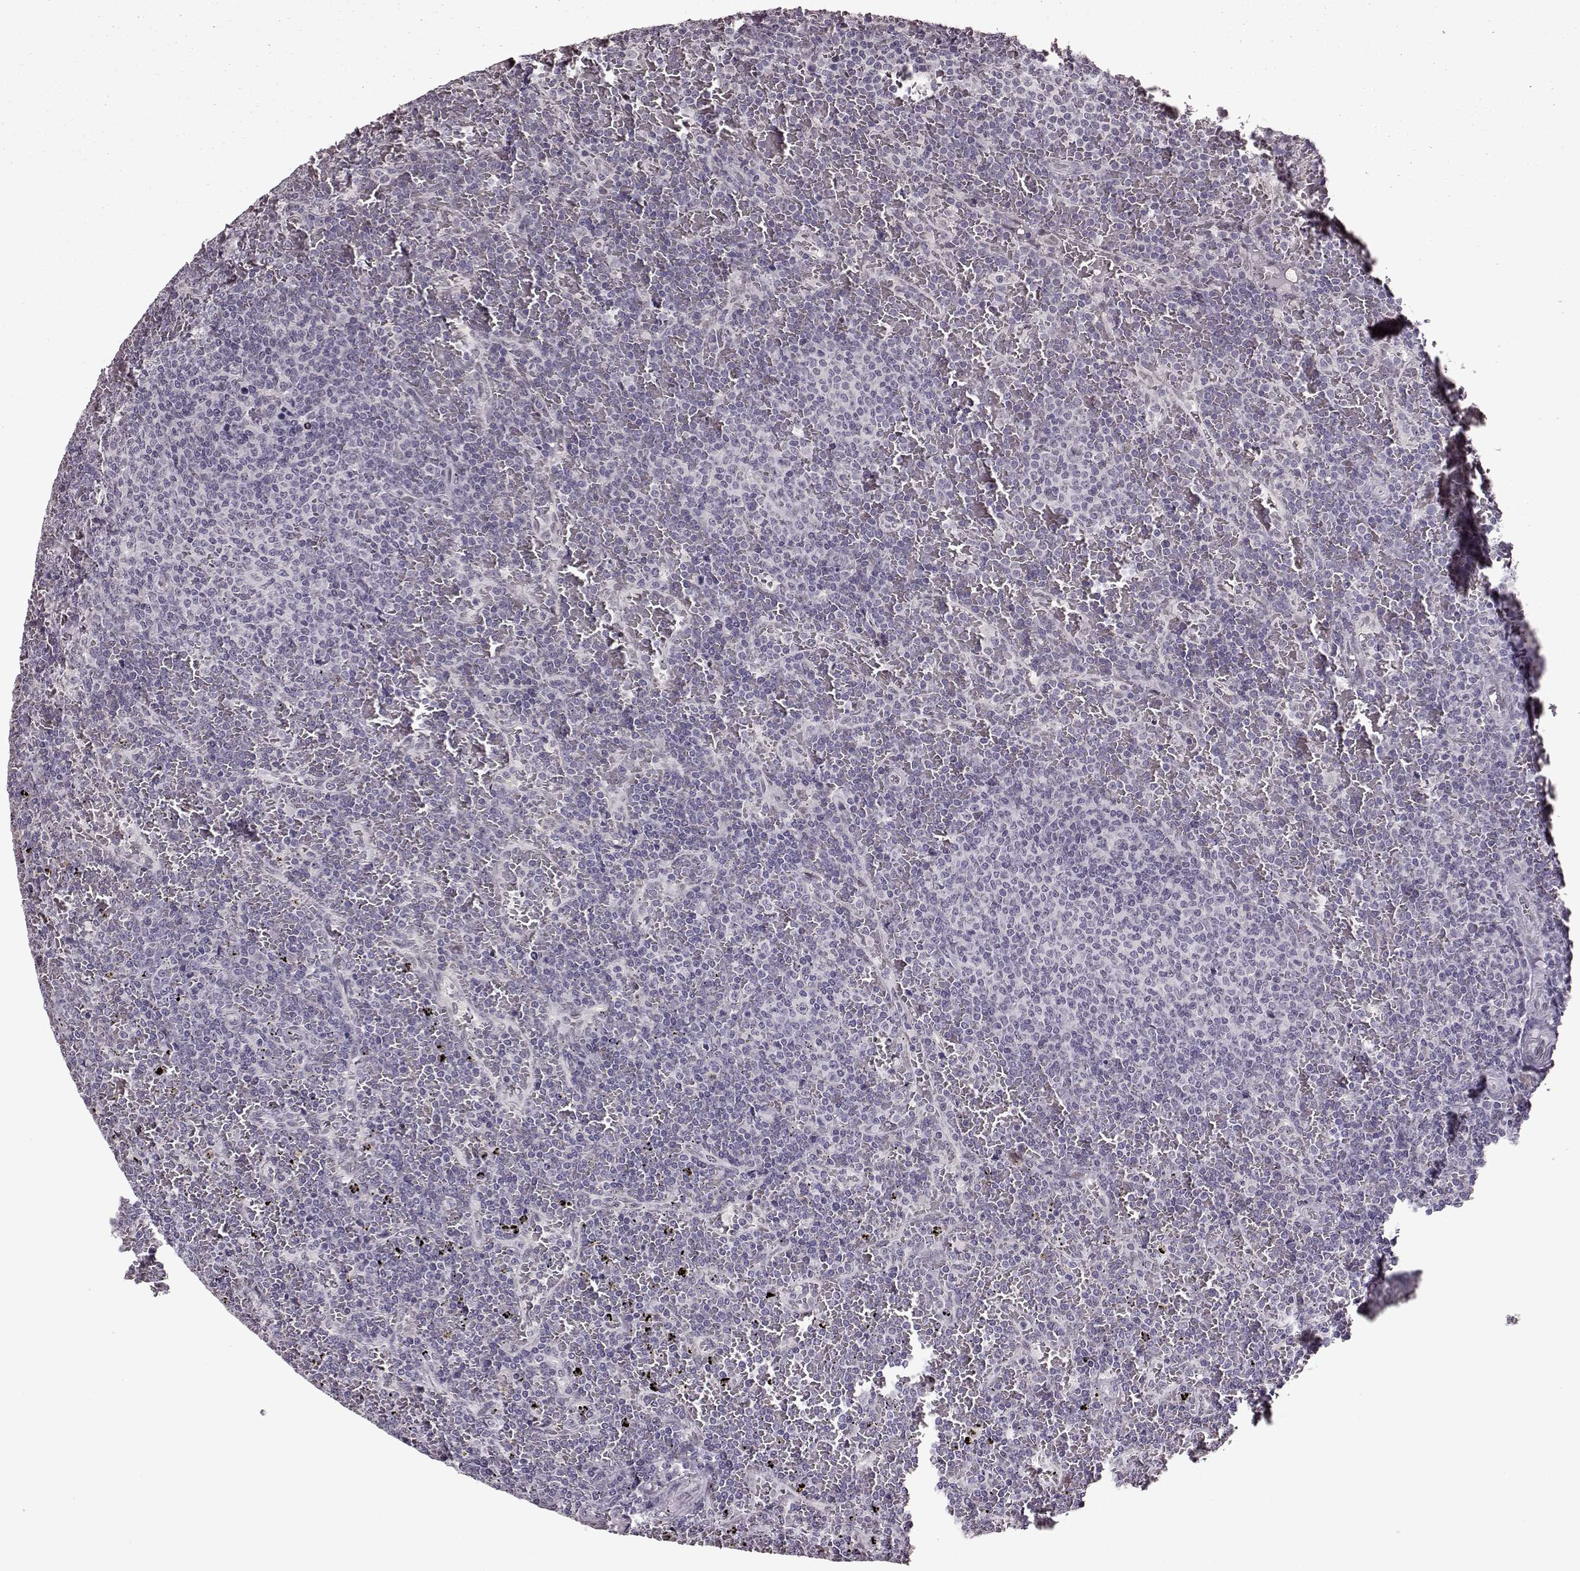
{"staining": {"intensity": "negative", "quantity": "none", "location": "none"}, "tissue": "lymphoma", "cell_type": "Tumor cells", "image_type": "cancer", "snomed": [{"axis": "morphology", "description": "Malignant lymphoma, non-Hodgkin's type, Low grade"}, {"axis": "topography", "description": "Spleen"}], "caption": "Immunohistochemistry (IHC) image of human malignant lymphoma, non-Hodgkin's type (low-grade) stained for a protein (brown), which shows no staining in tumor cells. Nuclei are stained in blue.", "gene": "STX1B", "patient": {"sex": "female", "age": 77}}